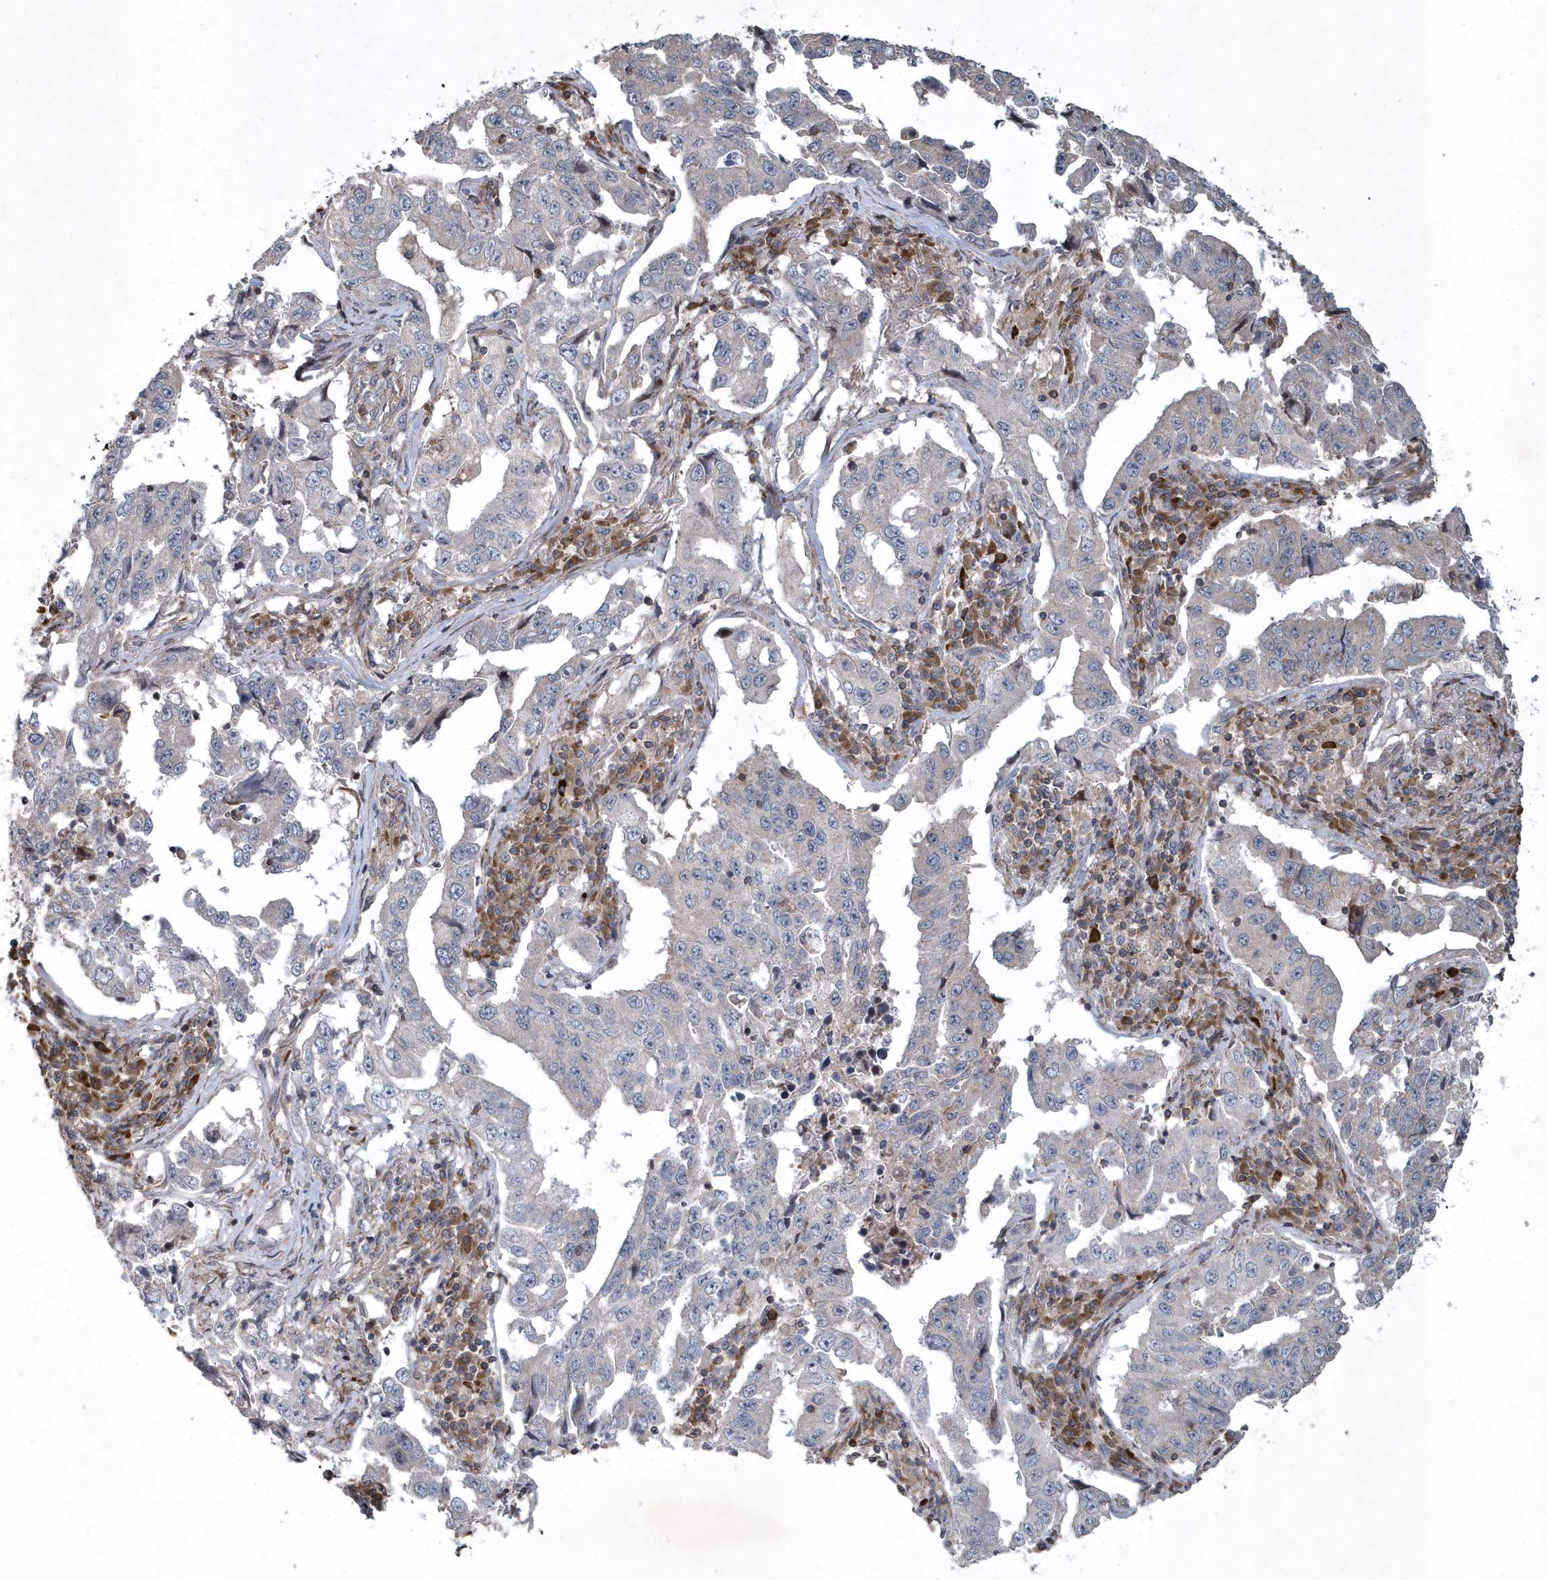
{"staining": {"intensity": "negative", "quantity": "none", "location": "none"}, "tissue": "lung cancer", "cell_type": "Tumor cells", "image_type": "cancer", "snomed": [{"axis": "morphology", "description": "Adenocarcinoma, NOS"}, {"axis": "topography", "description": "Lung"}], "caption": "A photomicrograph of human adenocarcinoma (lung) is negative for staining in tumor cells. (DAB (3,3'-diaminobenzidine) immunohistochemistry (IHC), high magnification).", "gene": "N4BP2", "patient": {"sex": "female", "age": 51}}